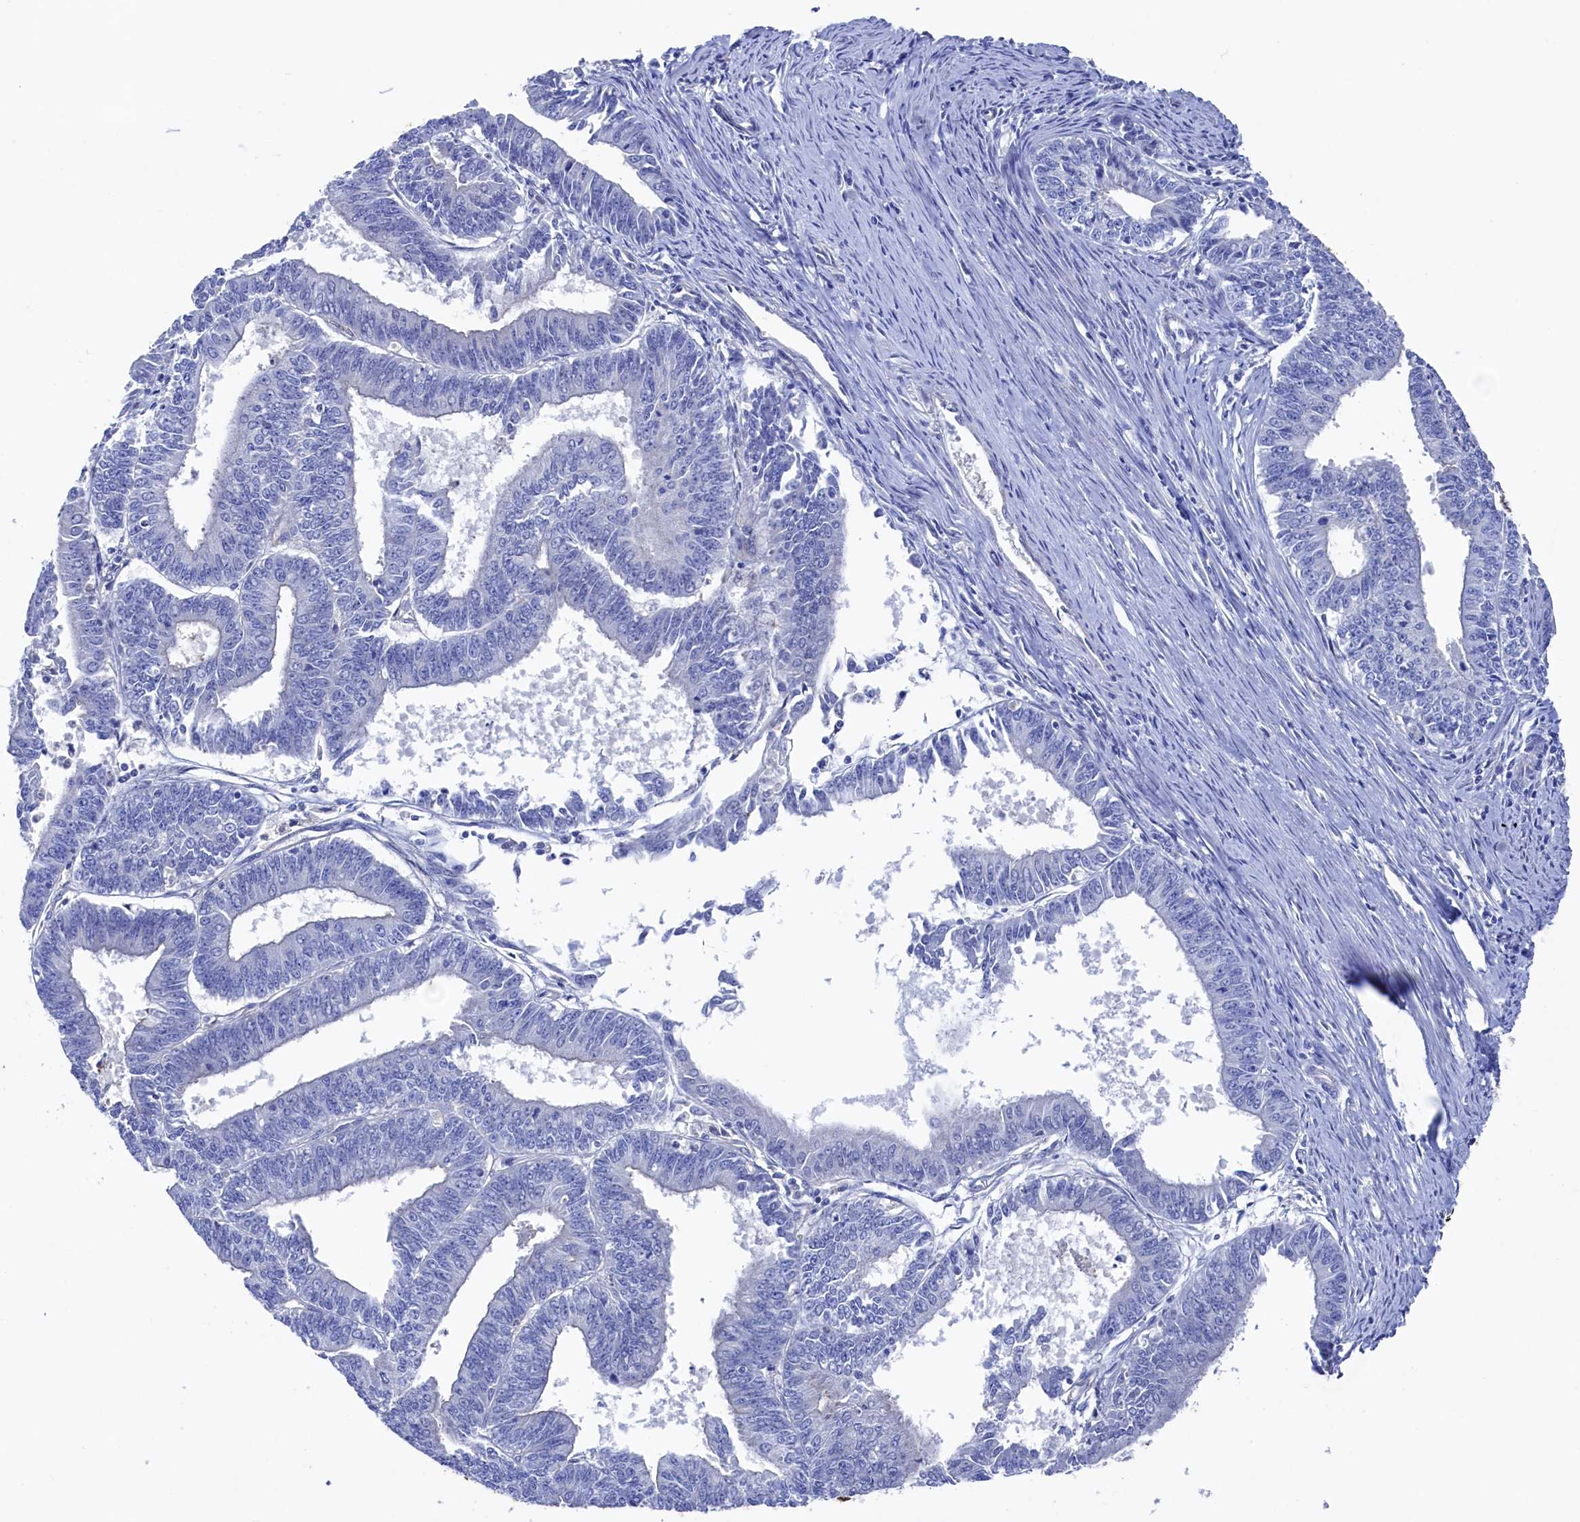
{"staining": {"intensity": "negative", "quantity": "none", "location": "none"}, "tissue": "endometrial cancer", "cell_type": "Tumor cells", "image_type": "cancer", "snomed": [{"axis": "morphology", "description": "Adenocarcinoma, NOS"}, {"axis": "topography", "description": "Endometrium"}], "caption": "Adenocarcinoma (endometrial) was stained to show a protein in brown. There is no significant staining in tumor cells.", "gene": "RNH1", "patient": {"sex": "female", "age": 73}}